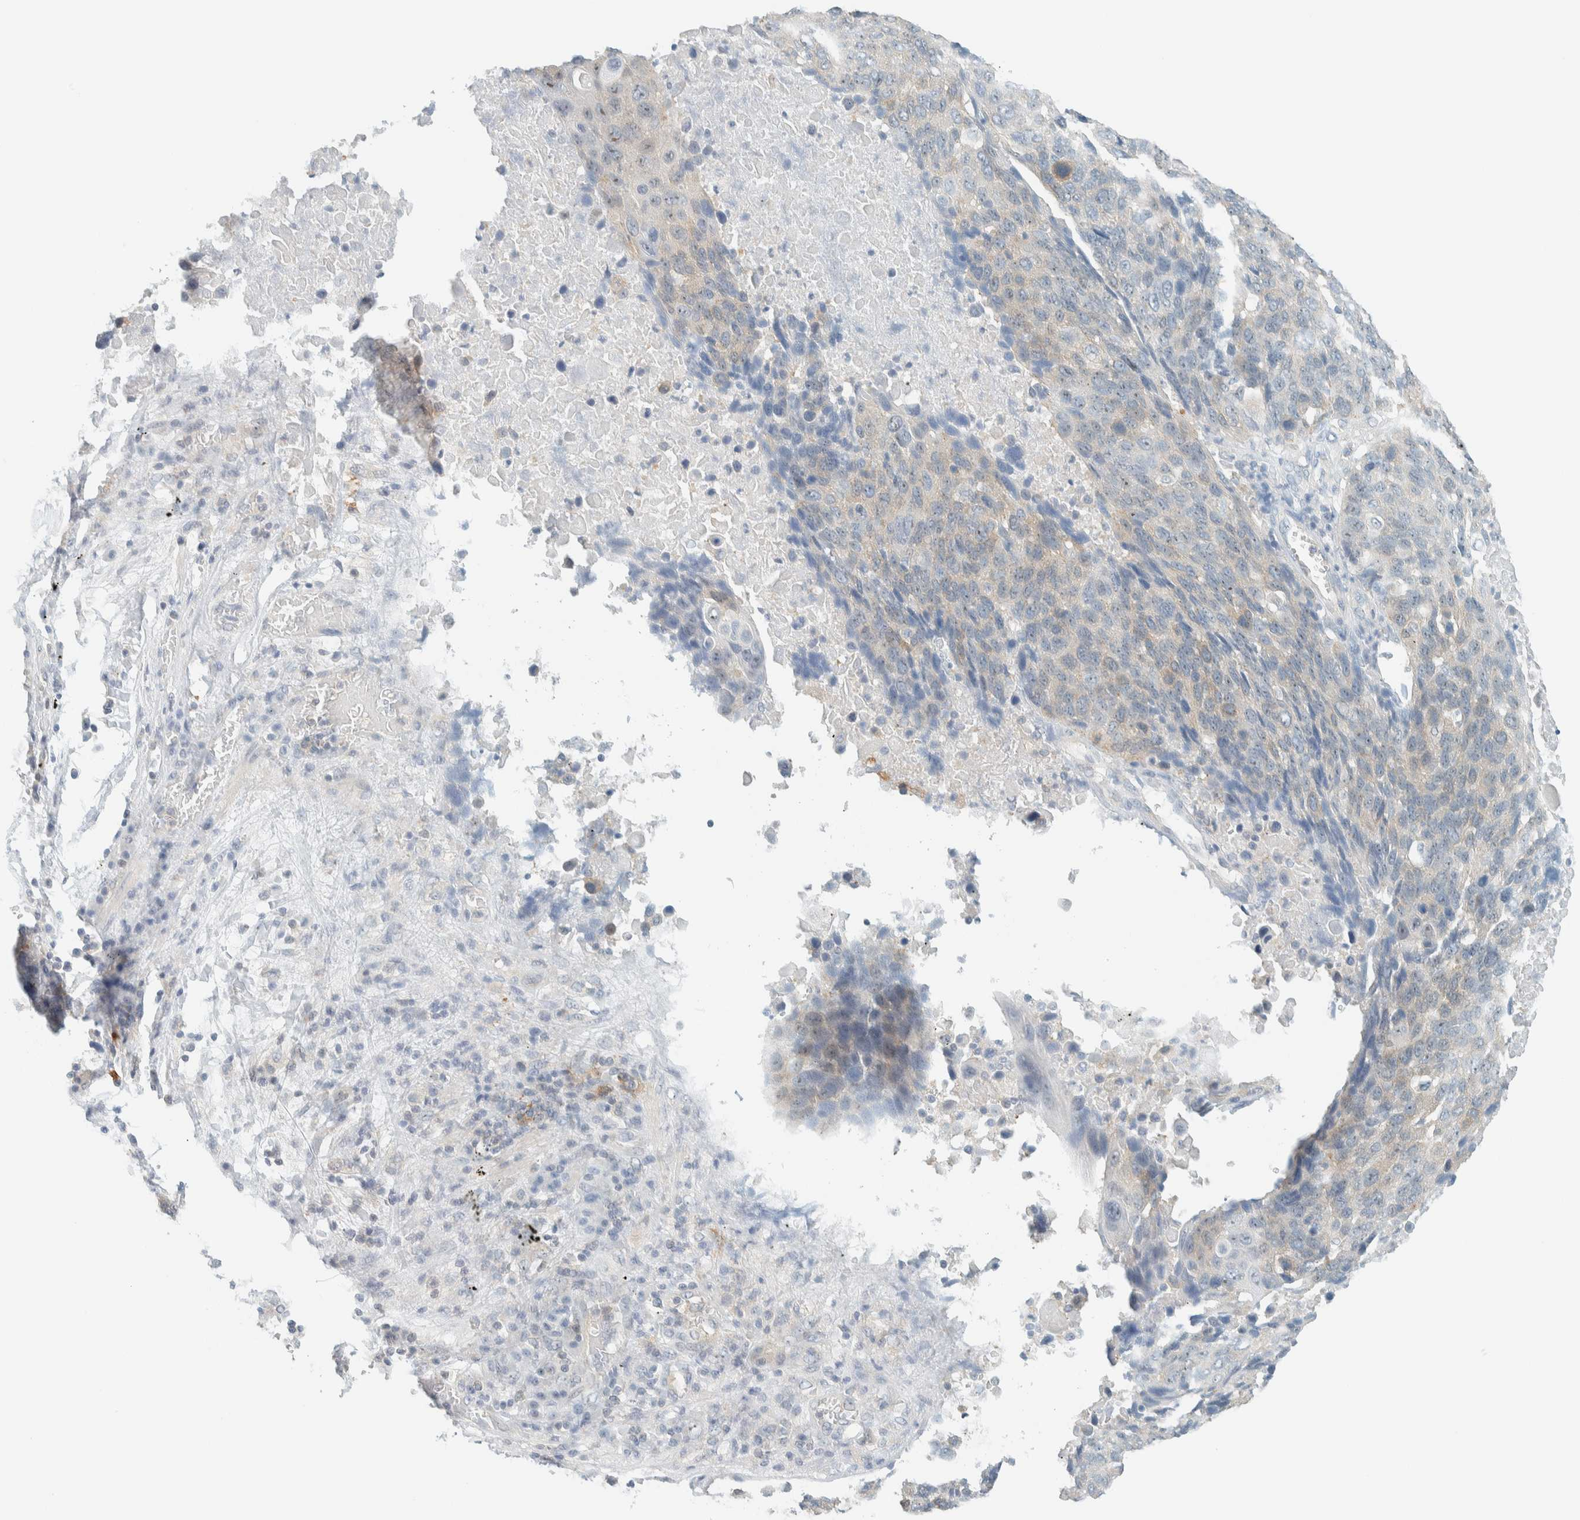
{"staining": {"intensity": "weak", "quantity": "<25%", "location": "cytoplasmic/membranous"}, "tissue": "lung cancer", "cell_type": "Tumor cells", "image_type": "cancer", "snomed": [{"axis": "morphology", "description": "Squamous cell carcinoma, NOS"}, {"axis": "topography", "description": "Lung"}], "caption": "This is a micrograph of IHC staining of squamous cell carcinoma (lung), which shows no staining in tumor cells. (Brightfield microscopy of DAB immunohistochemistry at high magnification).", "gene": "NDE1", "patient": {"sex": "male", "age": 66}}